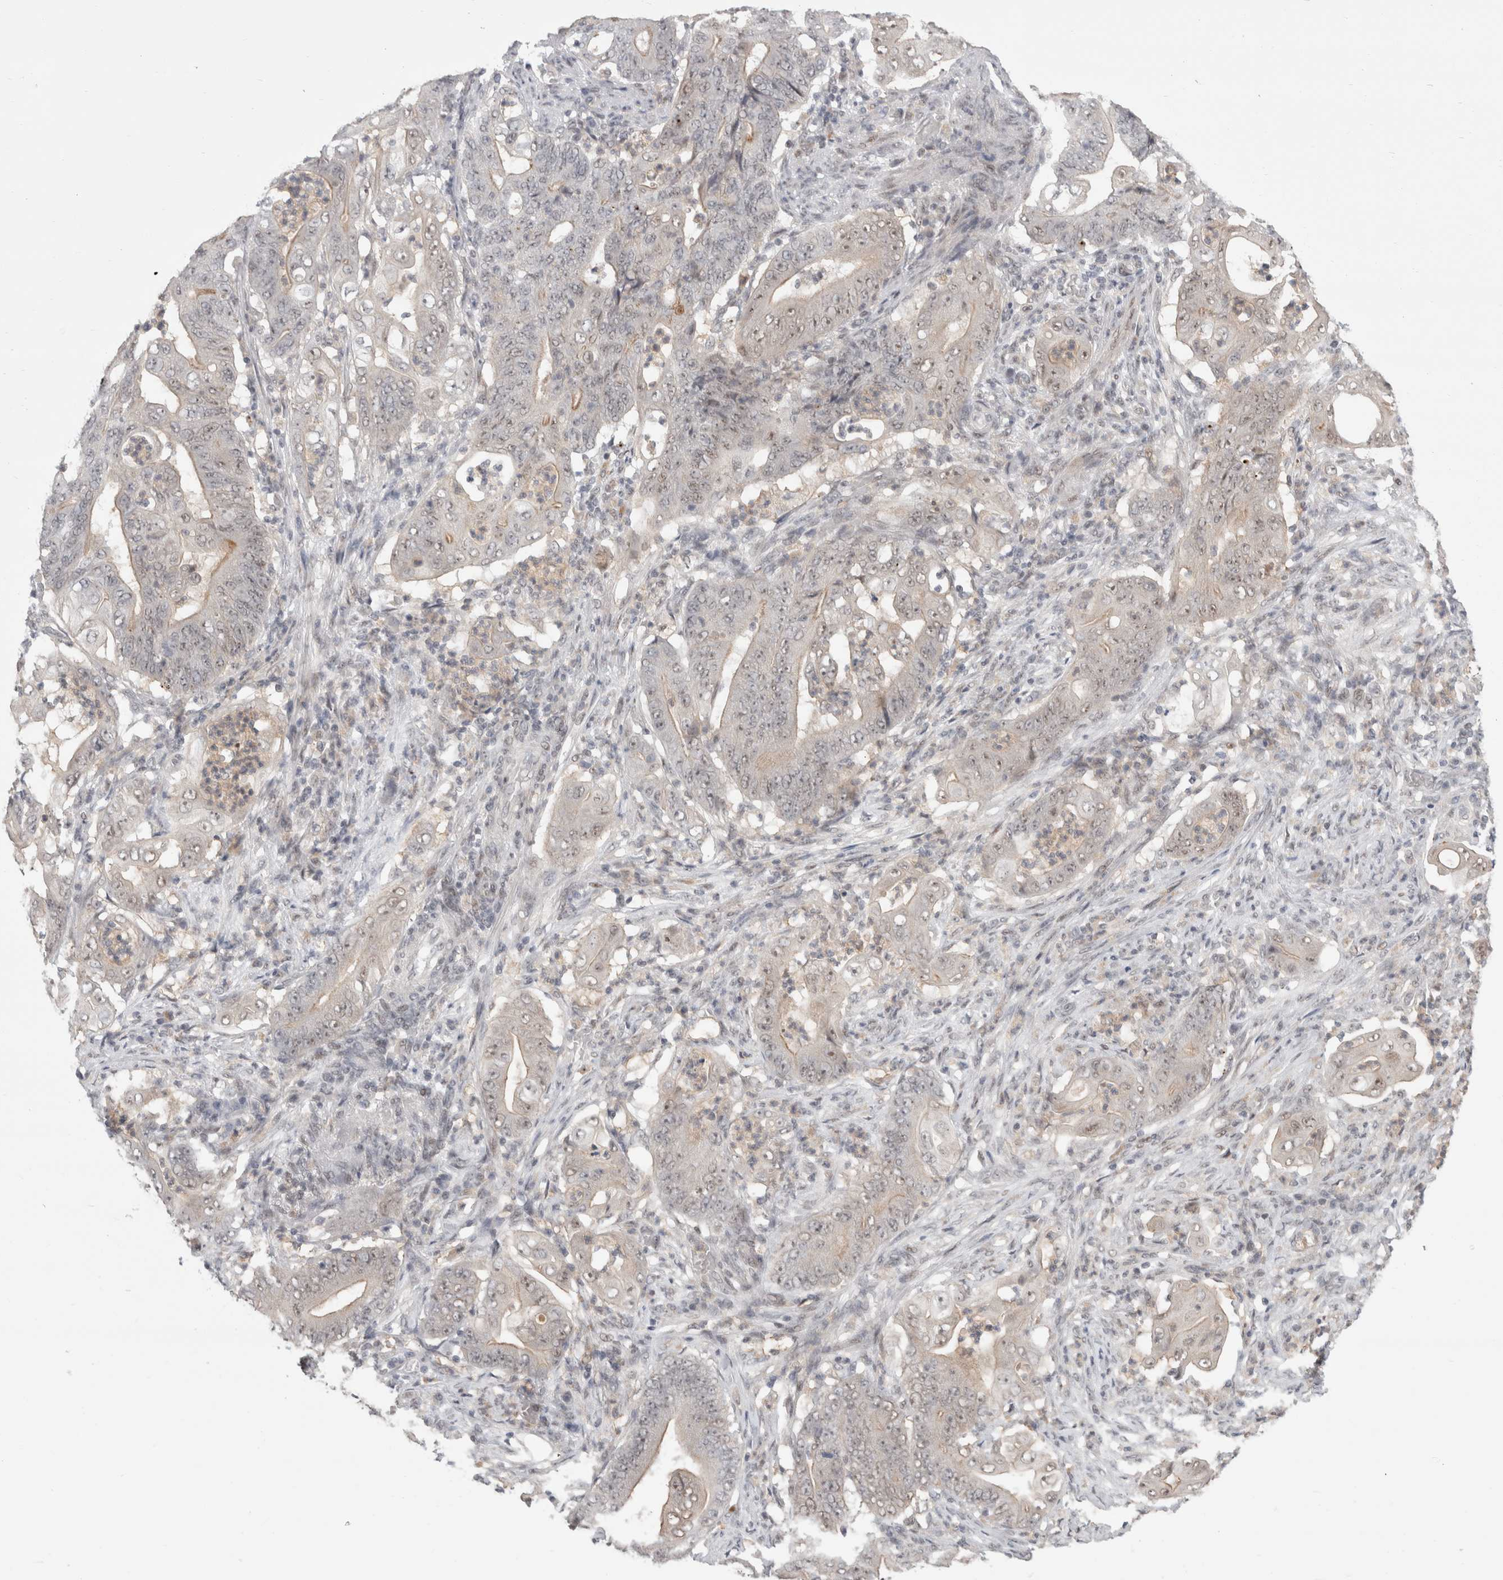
{"staining": {"intensity": "weak", "quantity": "<25%", "location": "cytoplasmic/membranous"}, "tissue": "stomach cancer", "cell_type": "Tumor cells", "image_type": "cancer", "snomed": [{"axis": "morphology", "description": "Adenocarcinoma, NOS"}, {"axis": "topography", "description": "Stomach"}], "caption": "DAB immunohistochemical staining of human adenocarcinoma (stomach) shows no significant expression in tumor cells.", "gene": "SENP6", "patient": {"sex": "female", "age": 73}}